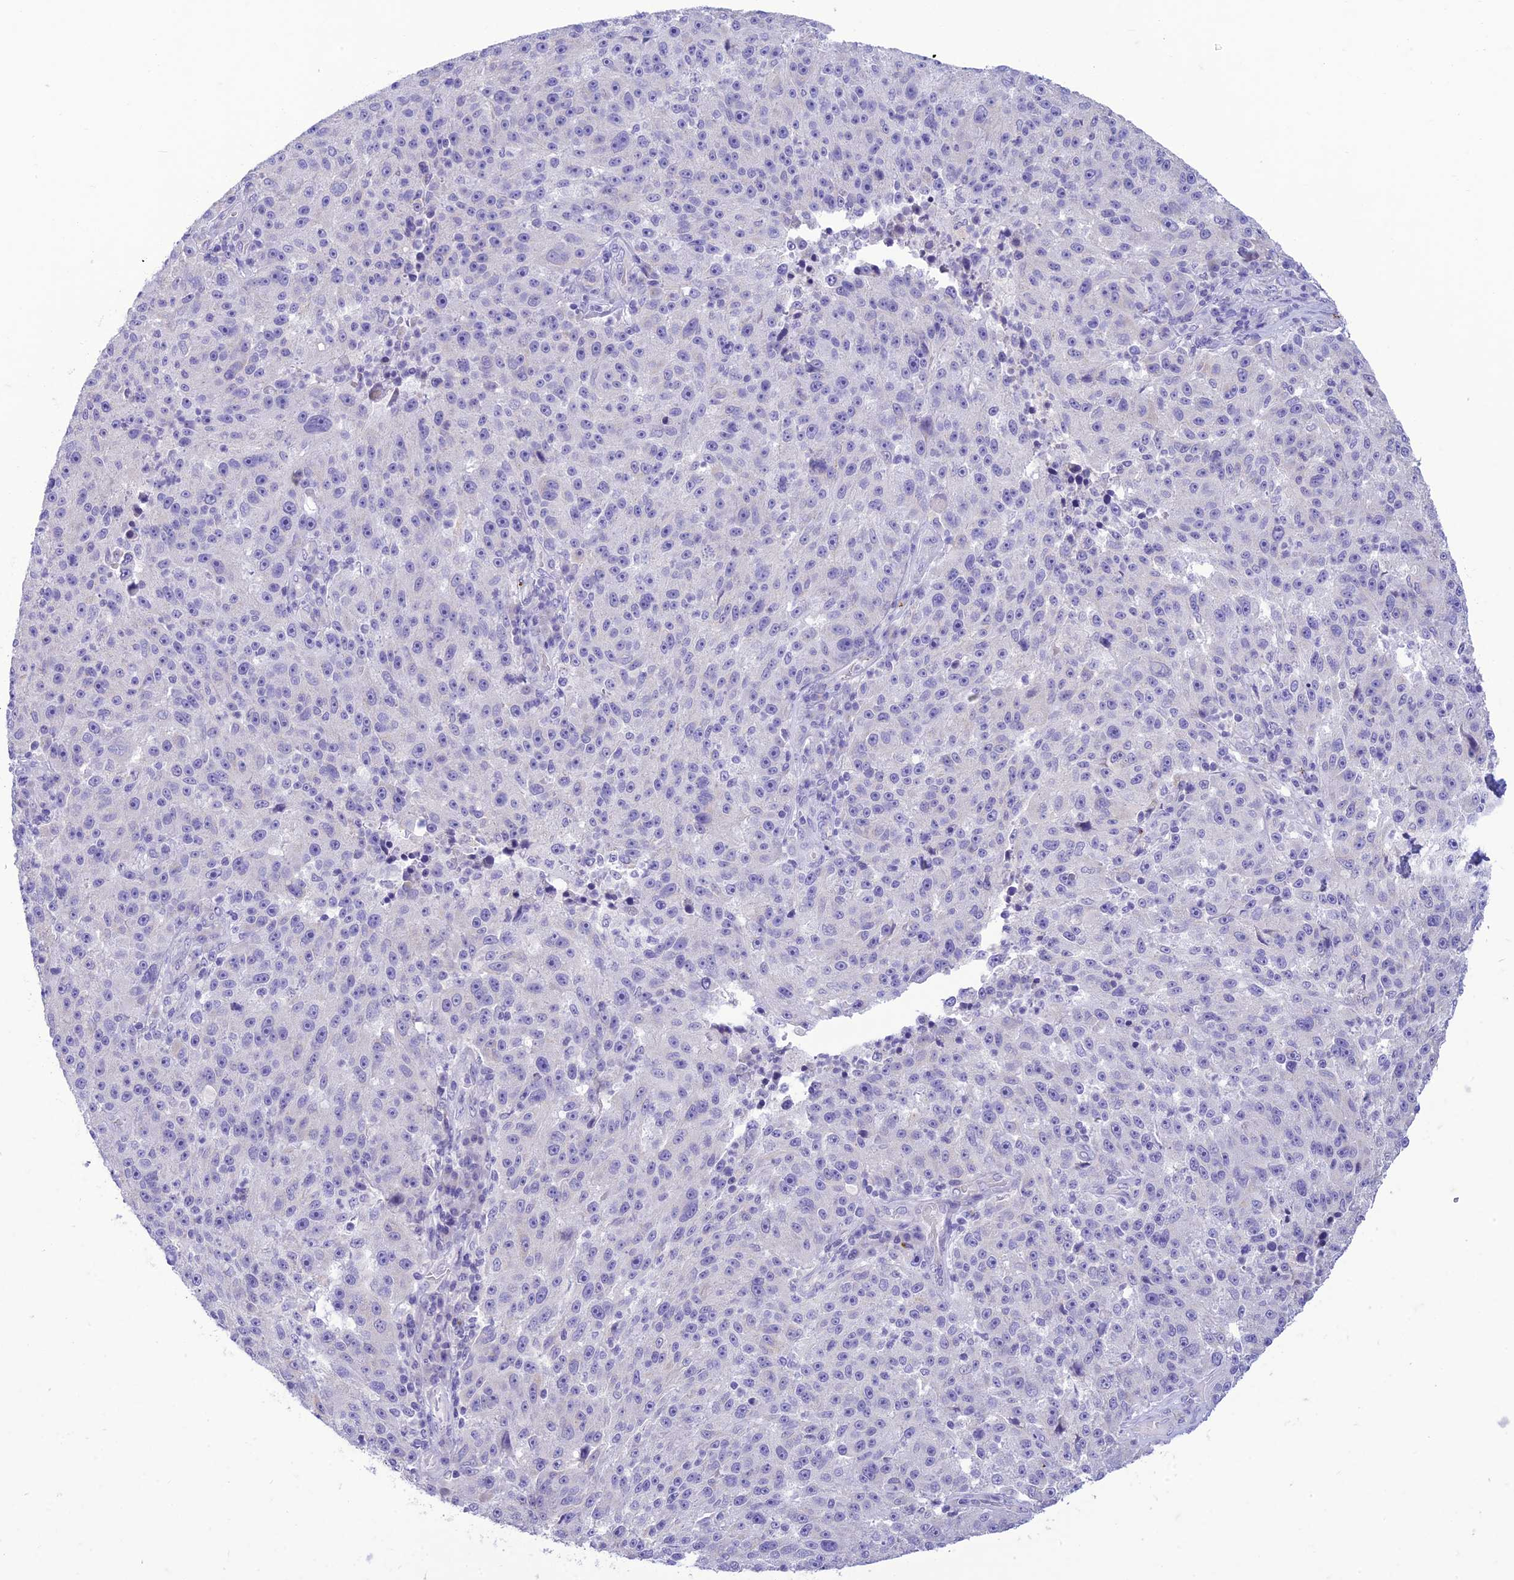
{"staining": {"intensity": "negative", "quantity": "none", "location": "none"}, "tissue": "melanoma", "cell_type": "Tumor cells", "image_type": "cancer", "snomed": [{"axis": "morphology", "description": "Malignant melanoma, NOS"}, {"axis": "topography", "description": "Skin"}], "caption": "A histopathology image of melanoma stained for a protein reveals no brown staining in tumor cells. The staining was performed using DAB to visualize the protein expression in brown, while the nuclei were stained in blue with hematoxylin (Magnification: 20x).", "gene": "DHDH", "patient": {"sex": "male", "age": 53}}